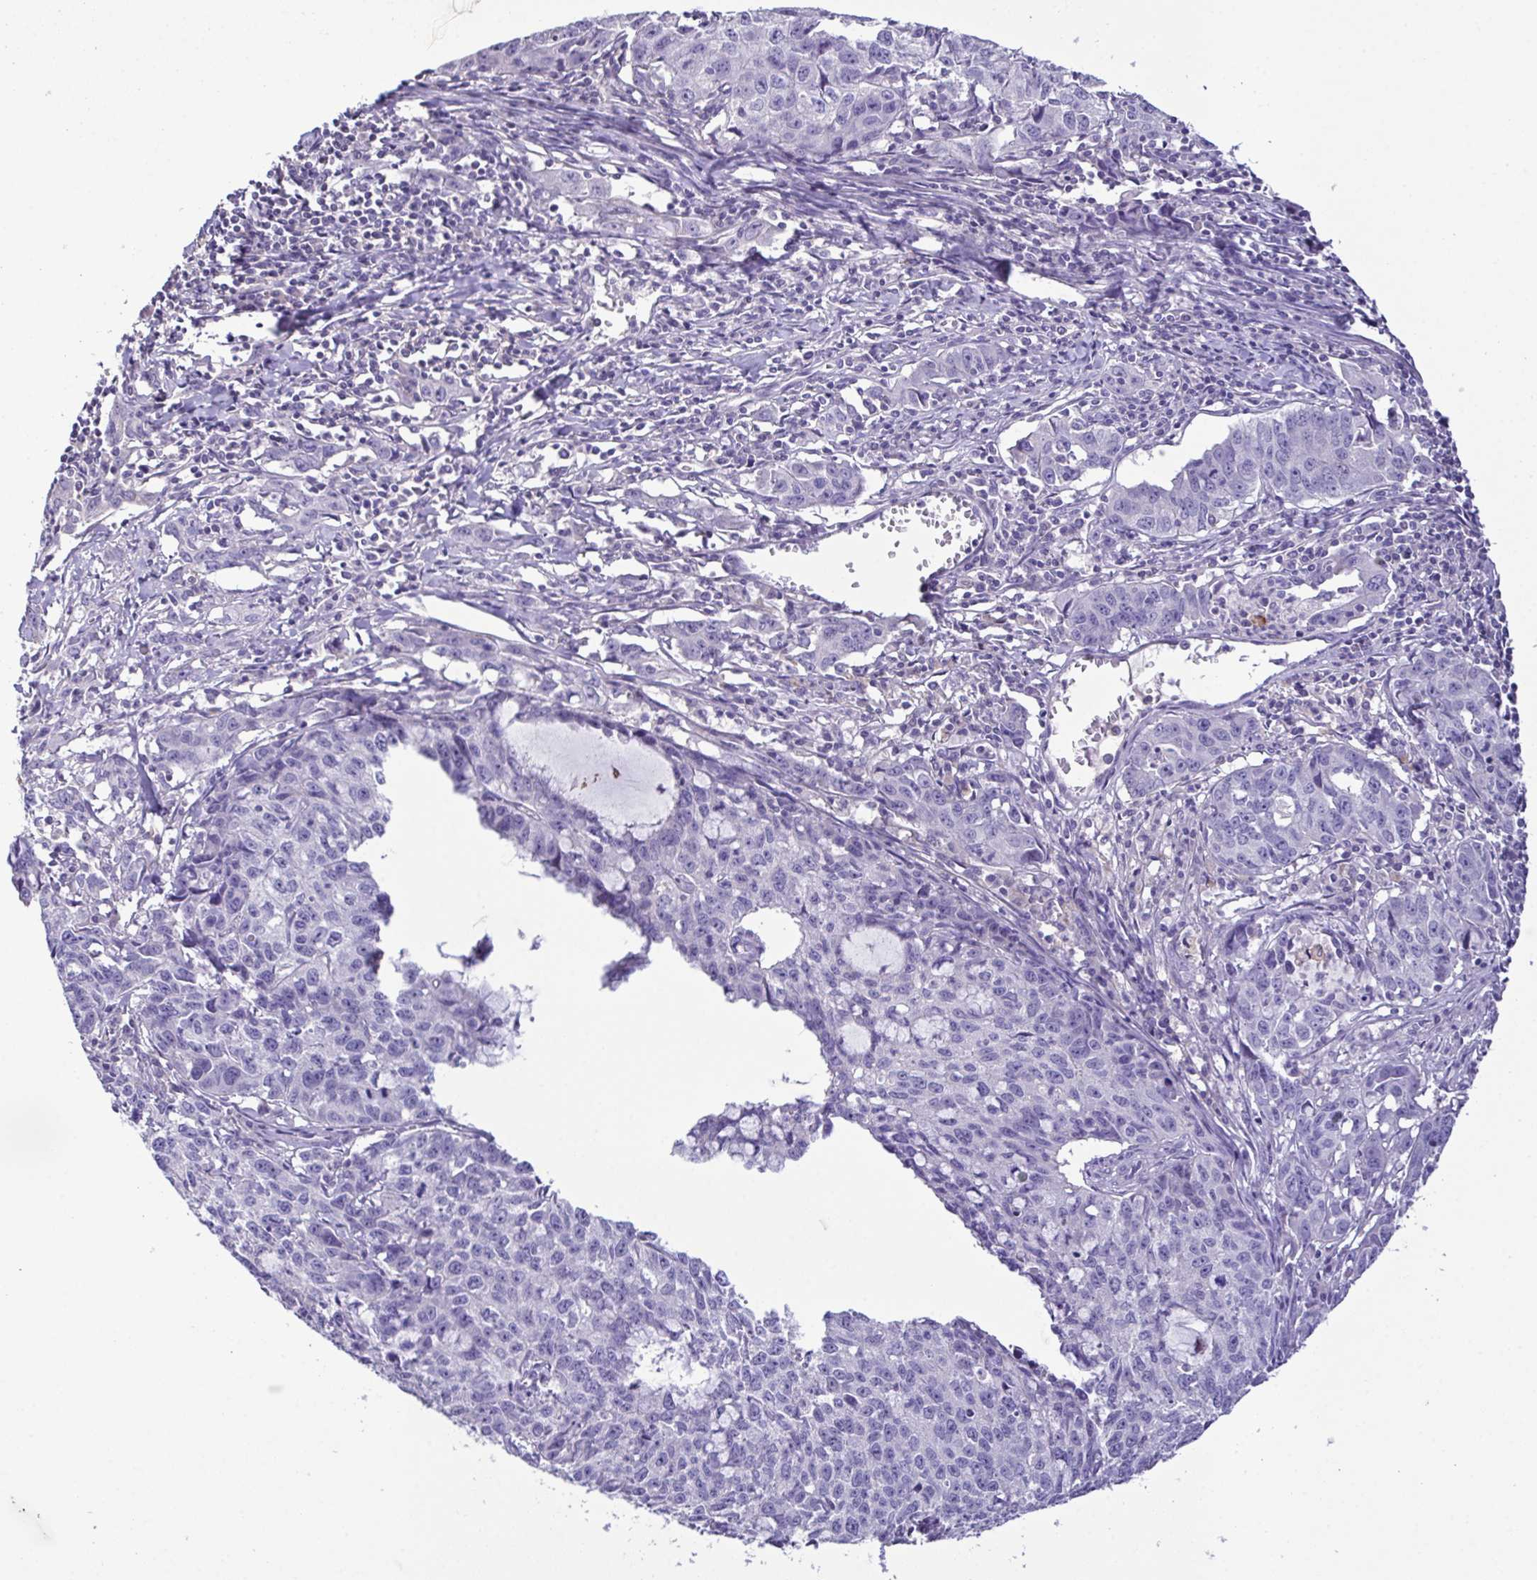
{"staining": {"intensity": "negative", "quantity": "none", "location": "none"}, "tissue": "cervical cancer", "cell_type": "Tumor cells", "image_type": "cancer", "snomed": [{"axis": "morphology", "description": "Squamous cell carcinoma, NOS"}, {"axis": "topography", "description": "Cervix"}], "caption": "Image shows no significant protein positivity in tumor cells of cervical cancer.", "gene": "MARCO", "patient": {"sex": "female", "age": 28}}